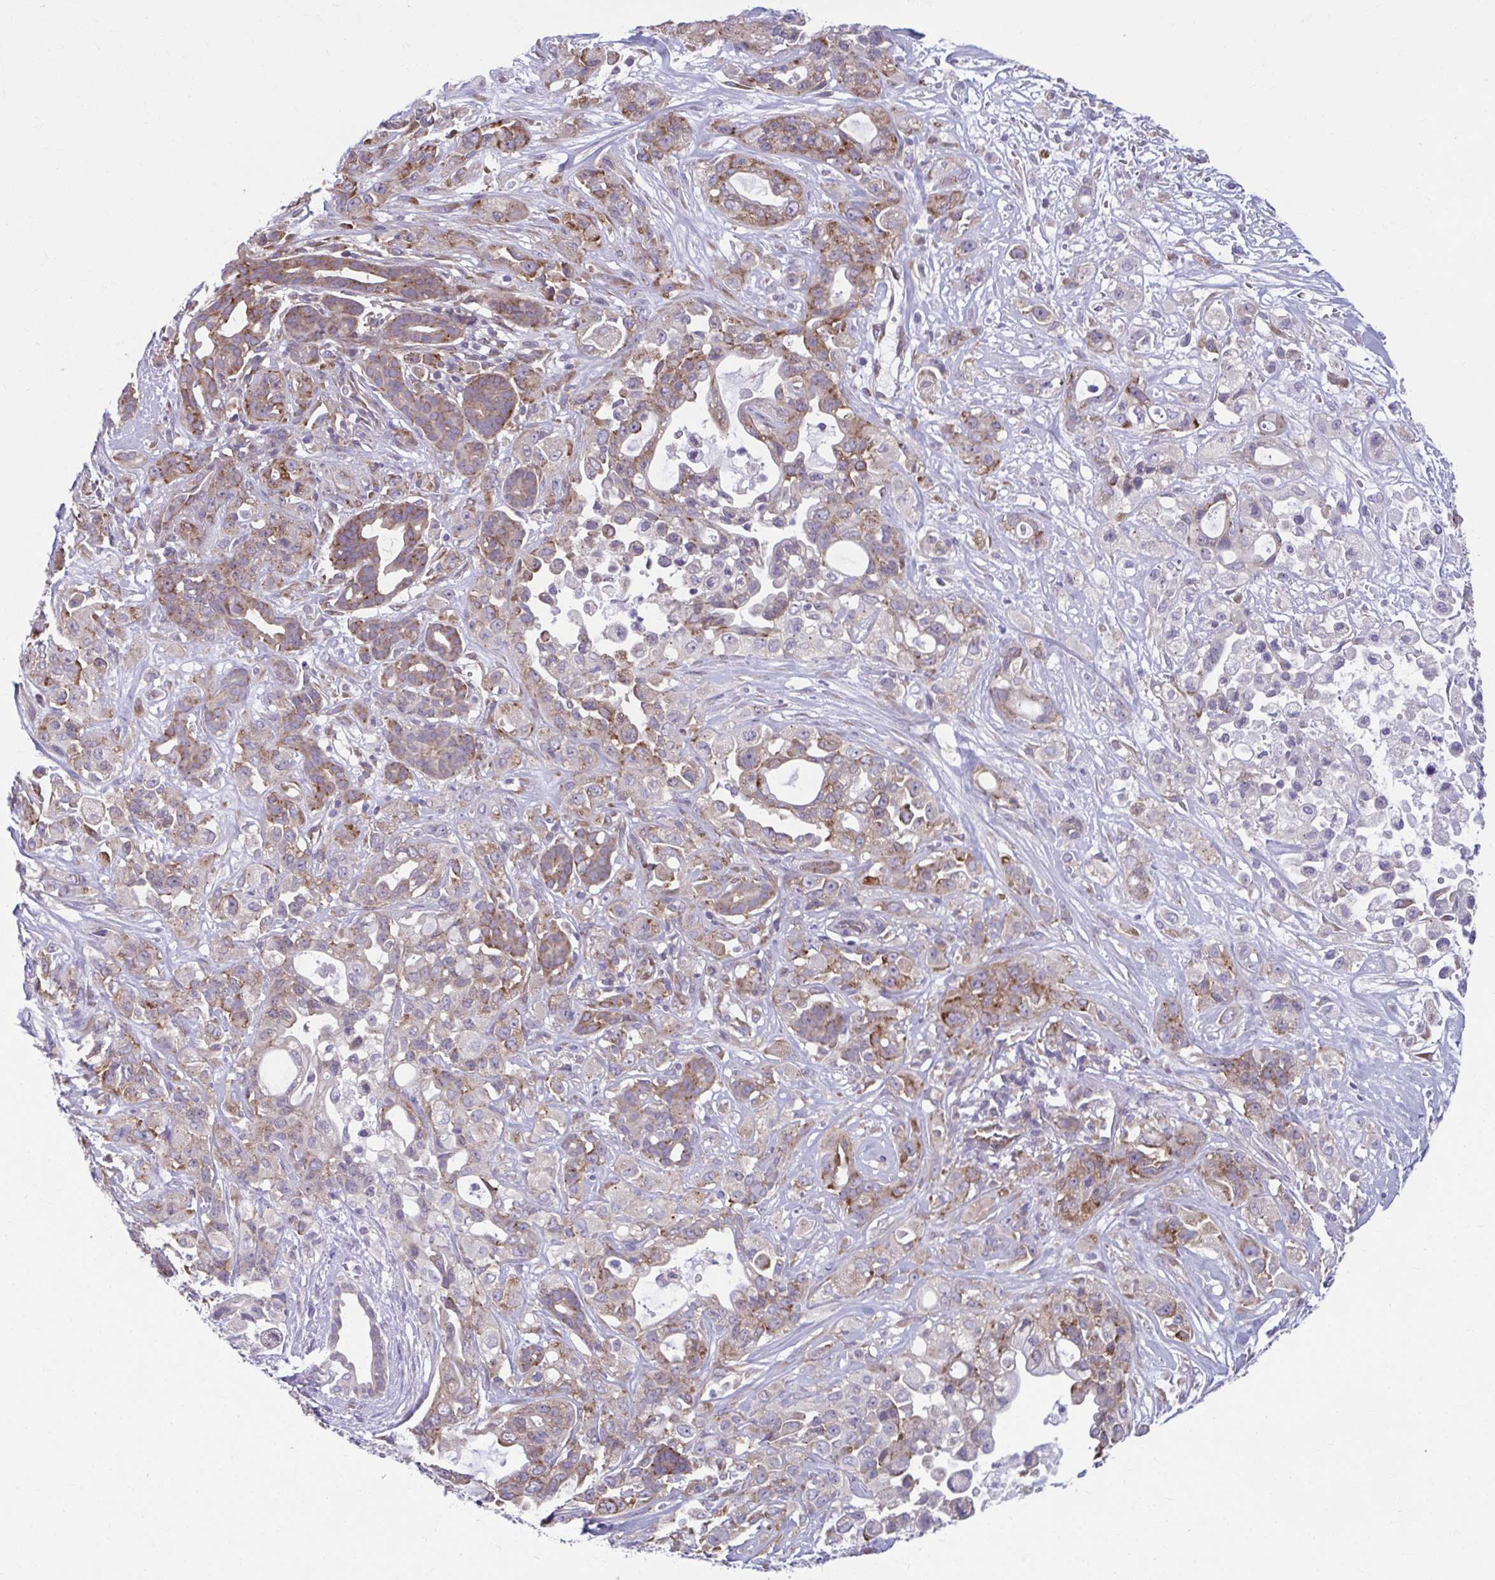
{"staining": {"intensity": "weak", "quantity": "25%-75%", "location": "cytoplasmic/membranous"}, "tissue": "pancreatic cancer", "cell_type": "Tumor cells", "image_type": "cancer", "snomed": [{"axis": "morphology", "description": "Adenocarcinoma, NOS"}, {"axis": "topography", "description": "Pancreas"}], "caption": "There is low levels of weak cytoplasmic/membranous expression in tumor cells of adenocarcinoma (pancreatic), as demonstrated by immunohistochemical staining (brown color).", "gene": "TMEM108", "patient": {"sex": "male", "age": 44}}